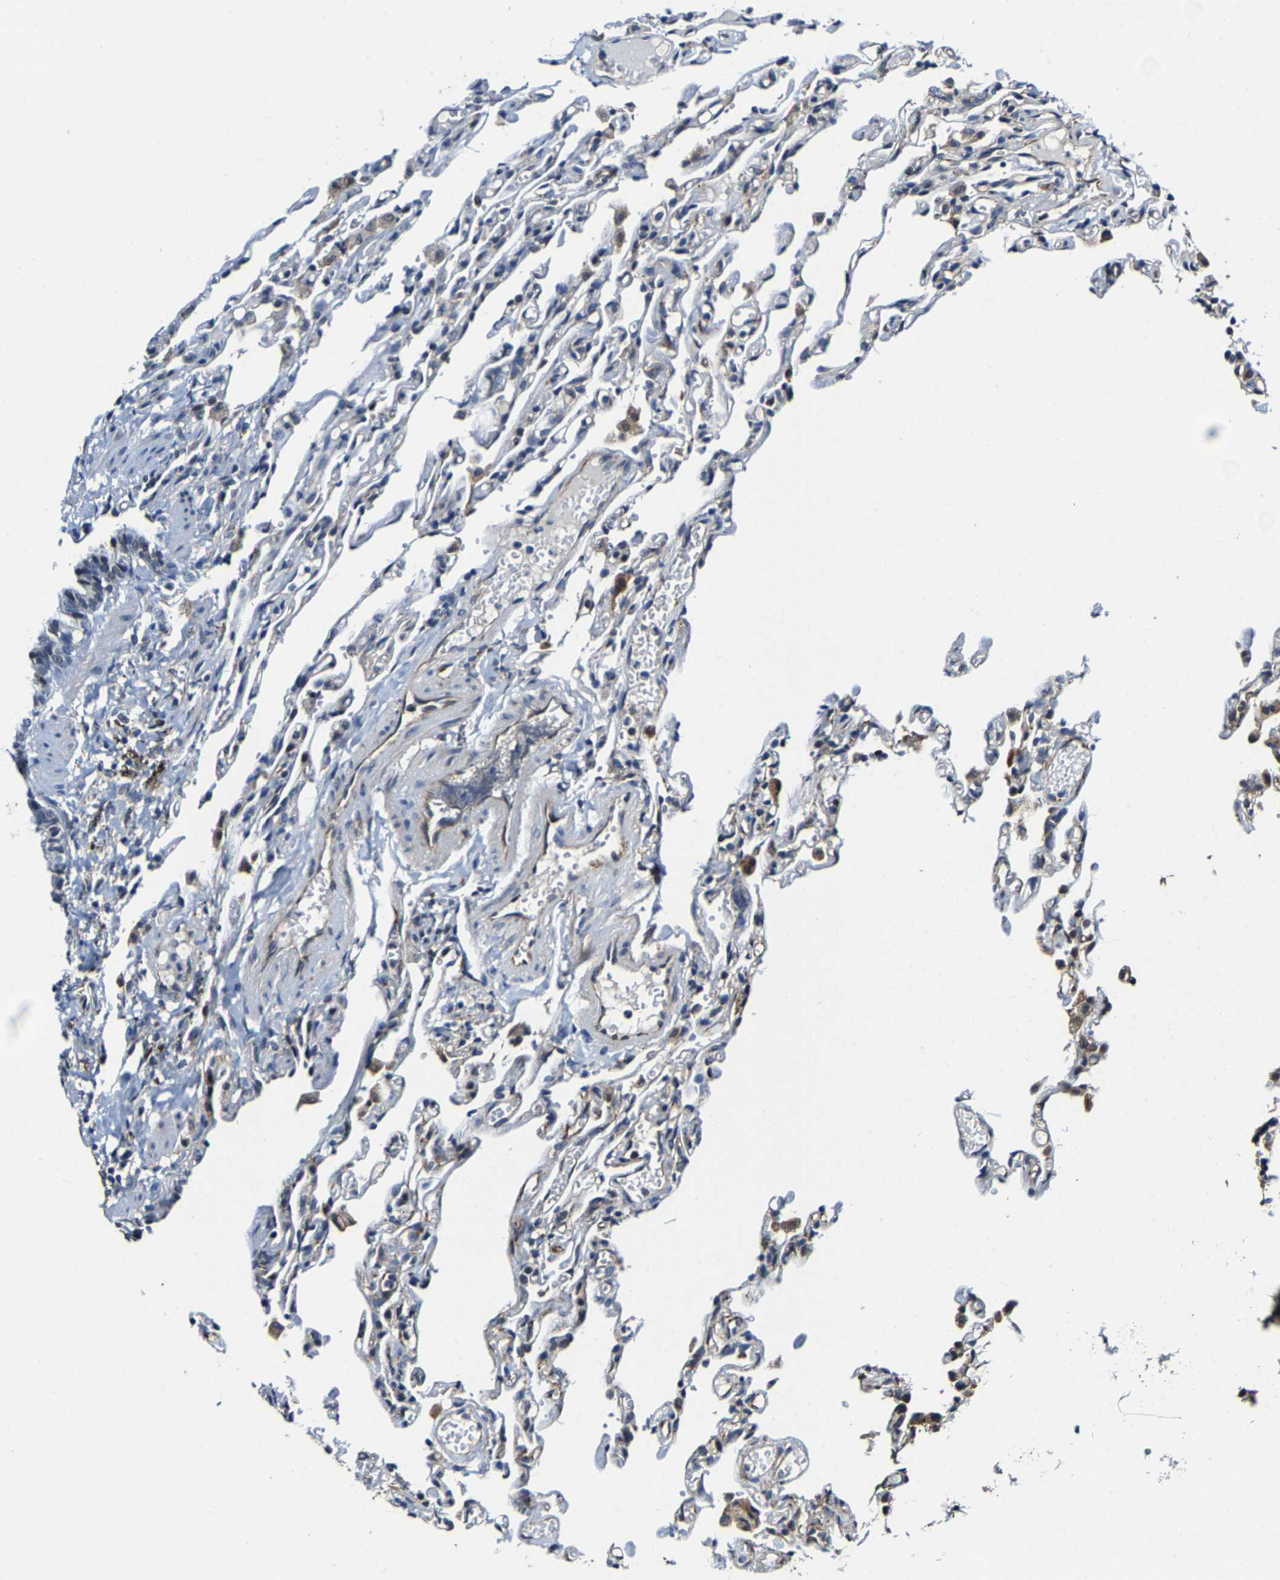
{"staining": {"intensity": "weak", "quantity": "<25%", "location": "cytoplasmic/membranous"}, "tissue": "lung", "cell_type": "Alveolar cells", "image_type": "normal", "snomed": [{"axis": "morphology", "description": "Normal tissue, NOS"}, {"axis": "topography", "description": "Lung"}], "caption": "There is no significant expression in alveolar cells of lung. The staining is performed using DAB brown chromogen with nuclei counter-stained in using hematoxylin.", "gene": "METTL1", "patient": {"sex": "male", "age": 21}}